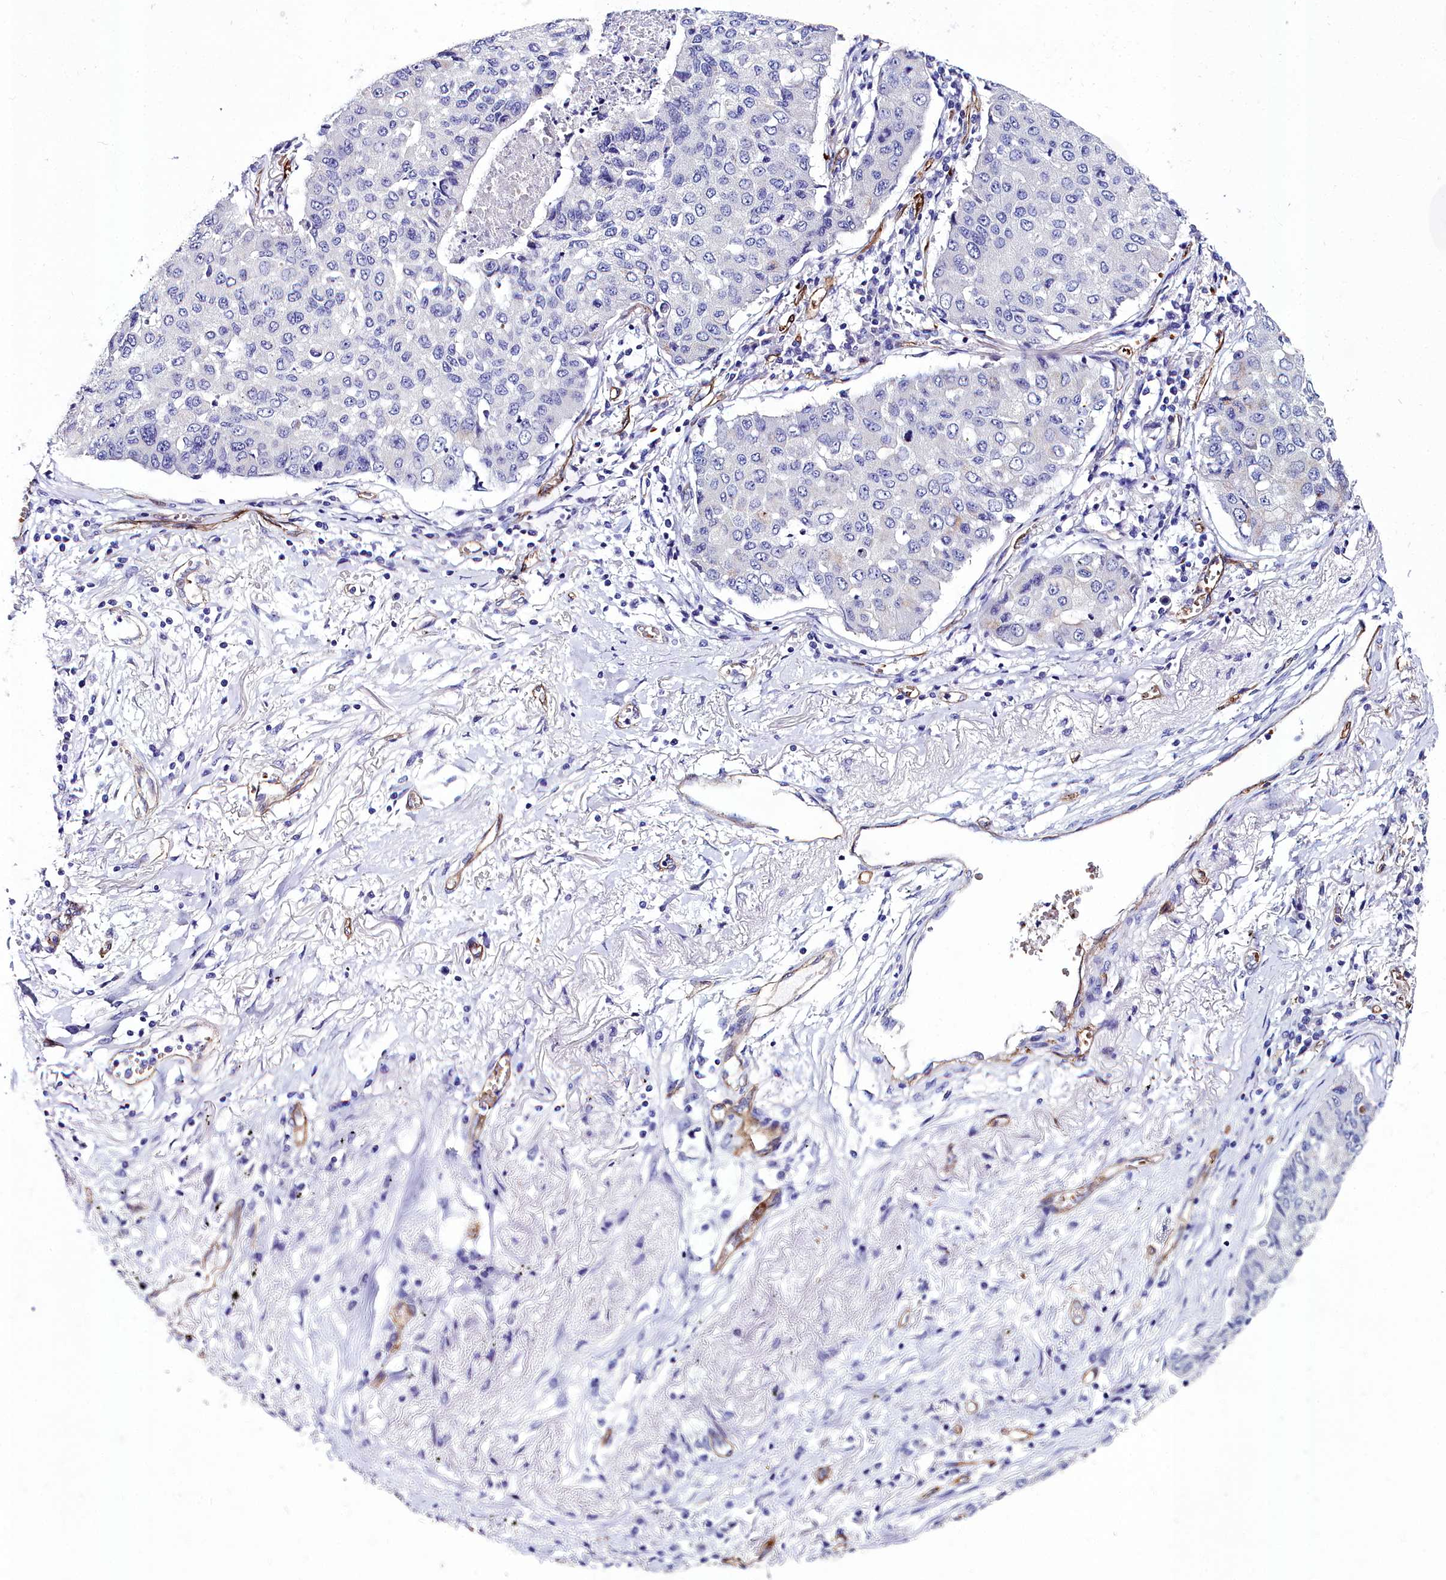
{"staining": {"intensity": "negative", "quantity": "none", "location": "none"}, "tissue": "lung cancer", "cell_type": "Tumor cells", "image_type": "cancer", "snomed": [{"axis": "morphology", "description": "Squamous cell carcinoma, NOS"}, {"axis": "topography", "description": "Lung"}], "caption": "The IHC micrograph has no significant positivity in tumor cells of squamous cell carcinoma (lung) tissue.", "gene": "CYP4F11", "patient": {"sex": "male", "age": 74}}